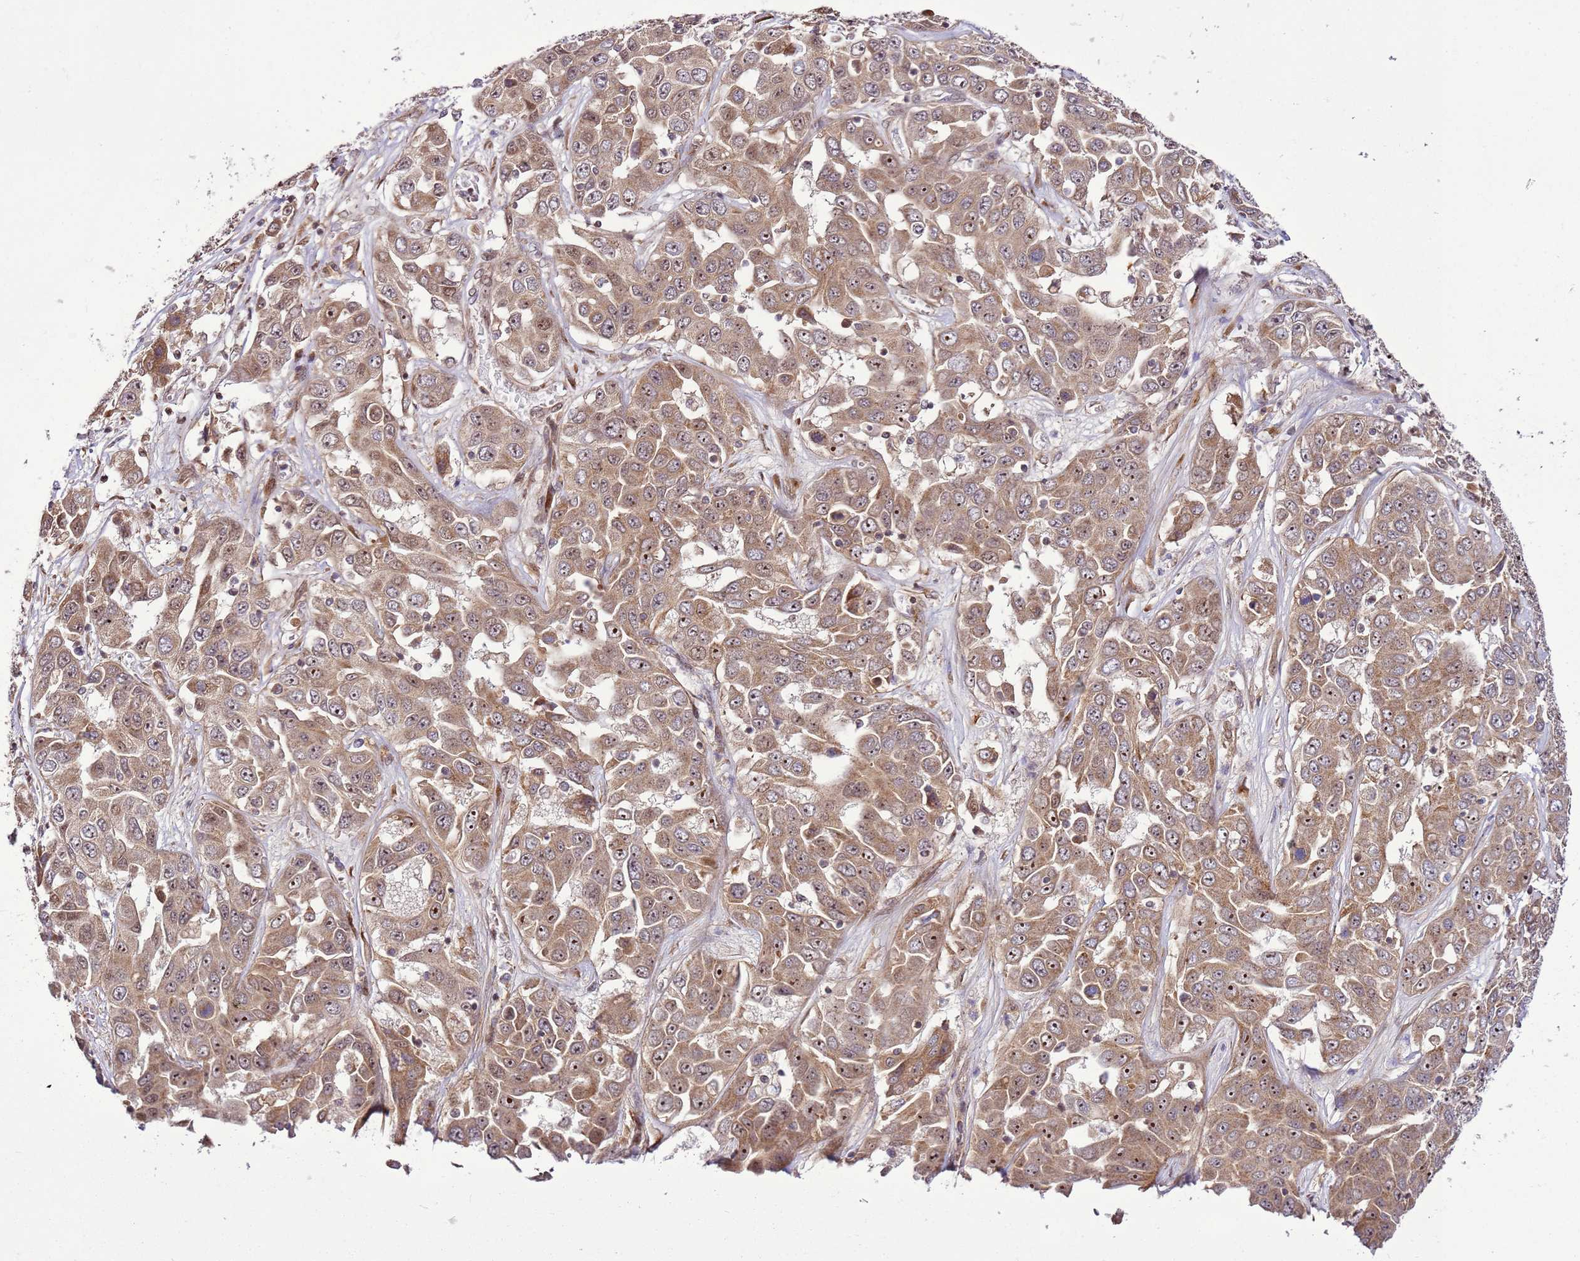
{"staining": {"intensity": "moderate", "quantity": ">75%", "location": "cytoplasmic/membranous,nuclear"}, "tissue": "liver cancer", "cell_type": "Tumor cells", "image_type": "cancer", "snomed": [{"axis": "morphology", "description": "Cholangiocarcinoma"}, {"axis": "topography", "description": "Liver"}], "caption": "Cholangiocarcinoma (liver) stained with IHC displays moderate cytoplasmic/membranous and nuclear staining in about >75% of tumor cells. The staining is performed using DAB brown chromogen to label protein expression. The nuclei are counter-stained blue using hematoxylin.", "gene": "RASA3", "patient": {"sex": "female", "age": 52}}